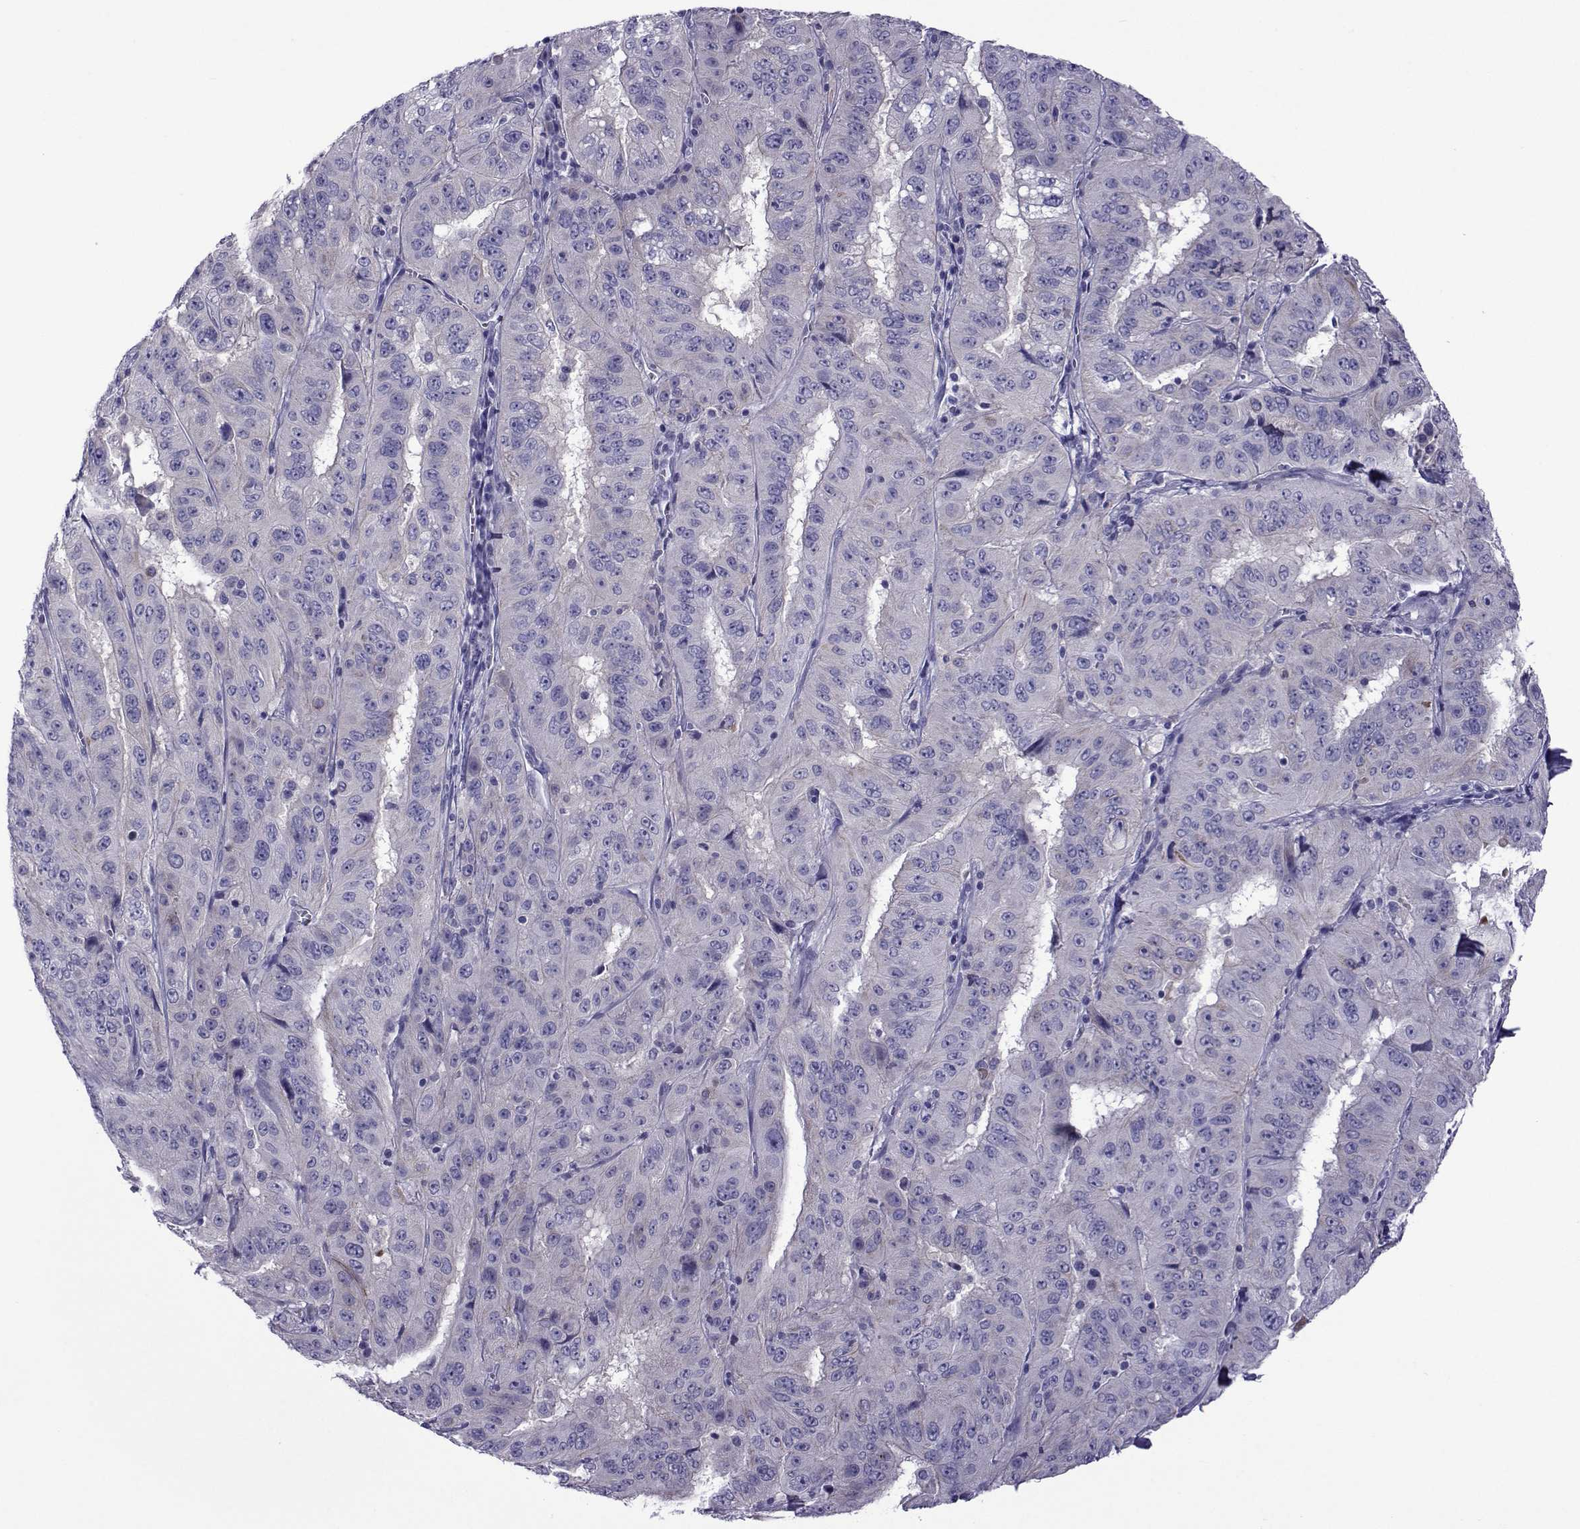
{"staining": {"intensity": "negative", "quantity": "none", "location": "none"}, "tissue": "pancreatic cancer", "cell_type": "Tumor cells", "image_type": "cancer", "snomed": [{"axis": "morphology", "description": "Adenocarcinoma, NOS"}, {"axis": "topography", "description": "Pancreas"}], "caption": "Immunohistochemistry micrograph of neoplastic tissue: human adenocarcinoma (pancreatic) stained with DAB (3,3'-diaminobenzidine) demonstrates no significant protein staining in tumor cells.", "gene": "COL22A1", "patient": {"sex": "male", "age": 63}}